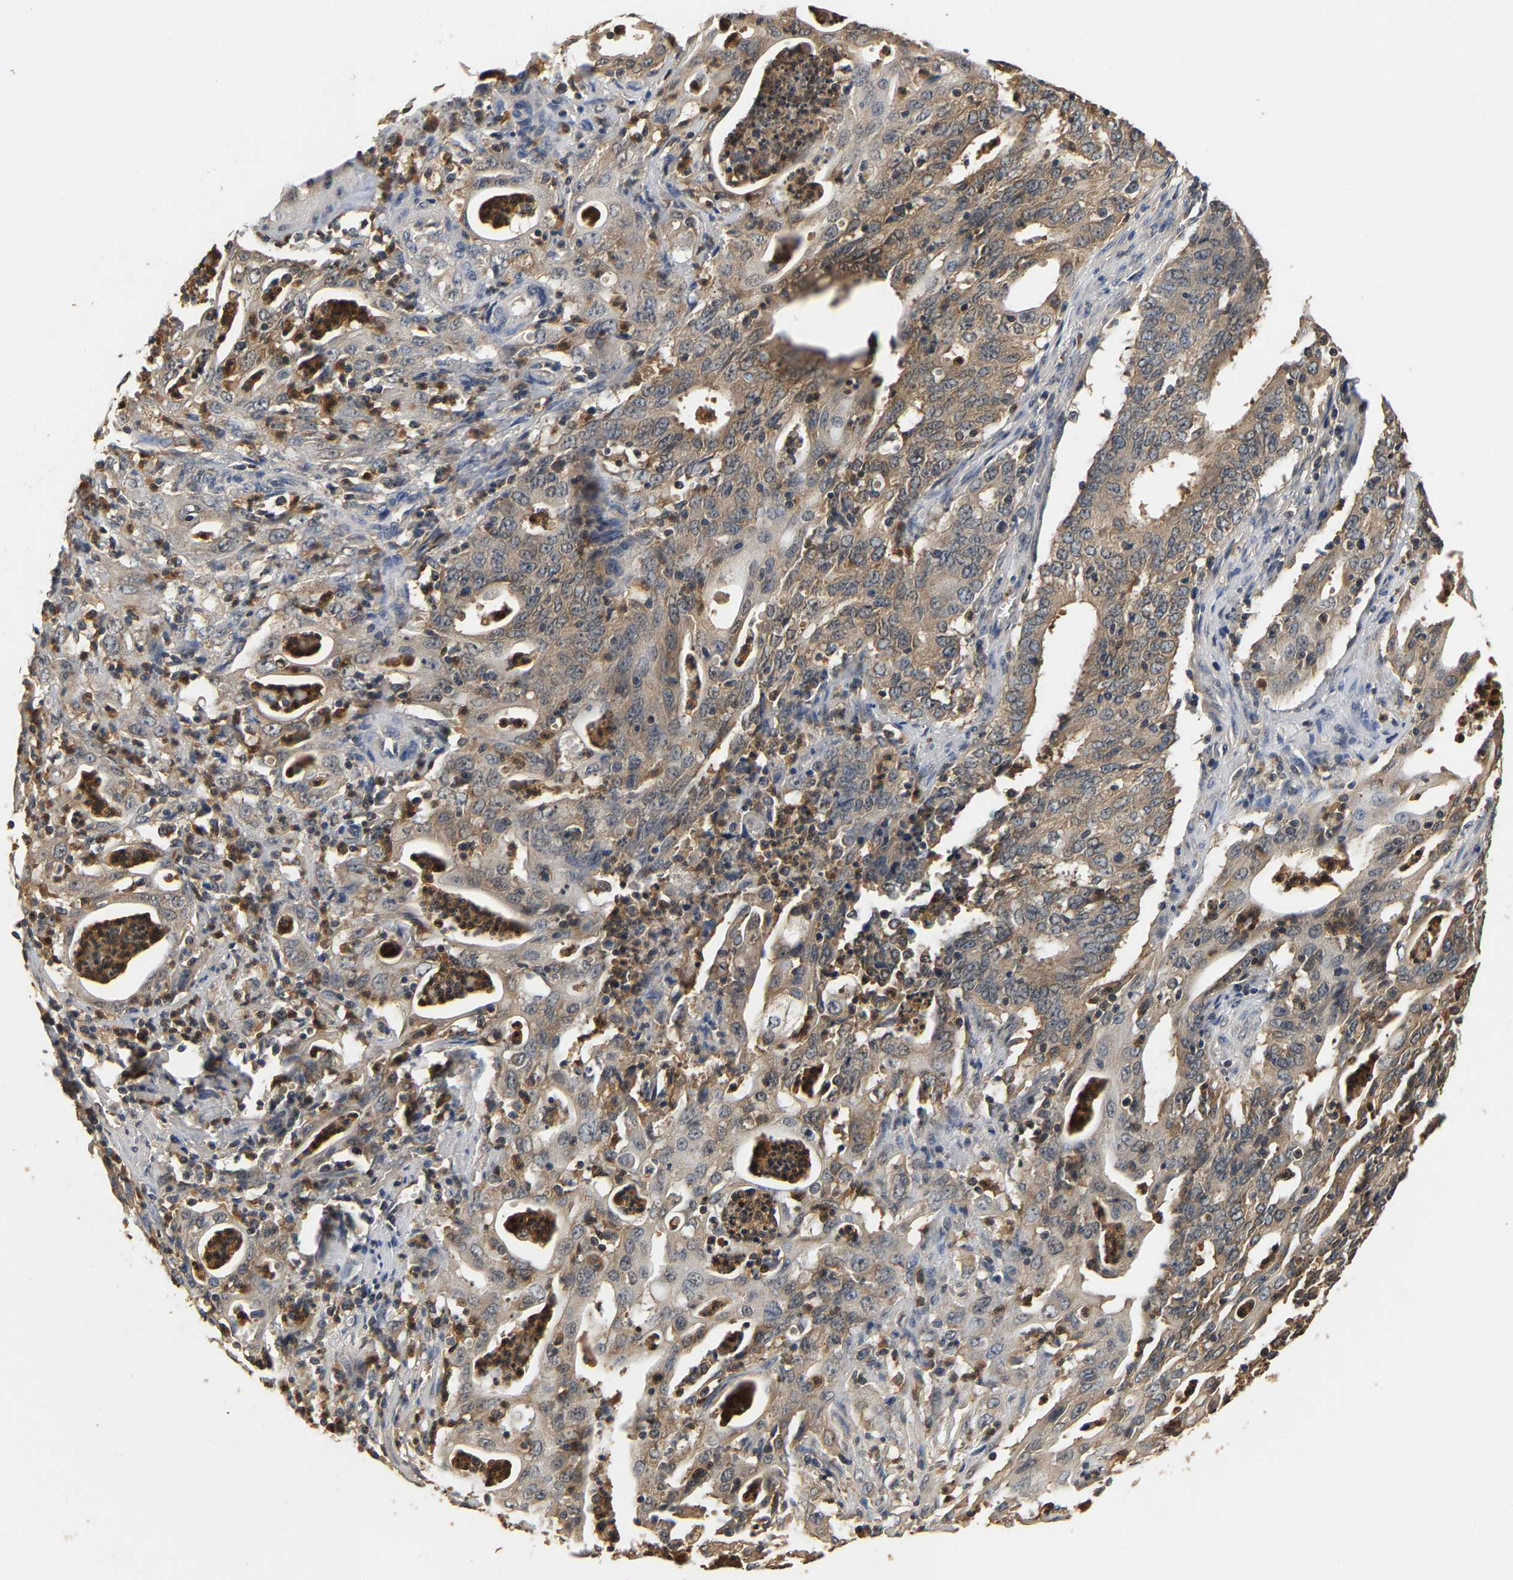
{"staining": {"intensity": "weak", "quantity": ">75%", "location": "cytoplasmic/membranous"}, "tissue": "cervical cancer", "cell_type": "Tumor cells", "image_type": "cancer", "snomed": [{"axis": "morphology", "description": "Adenocarcinoma, NOS"}, {"axis": "topography", "description": "Cervix"}], "caption": "Immunohistochemical staining of human cervical adenocarcinoma exhibits low levels of weak cytoplasmic/membranous protein expression in about >75% of tumor cells.", "gene": "GPI", "patient": {"sex": "female", "age": 44}}